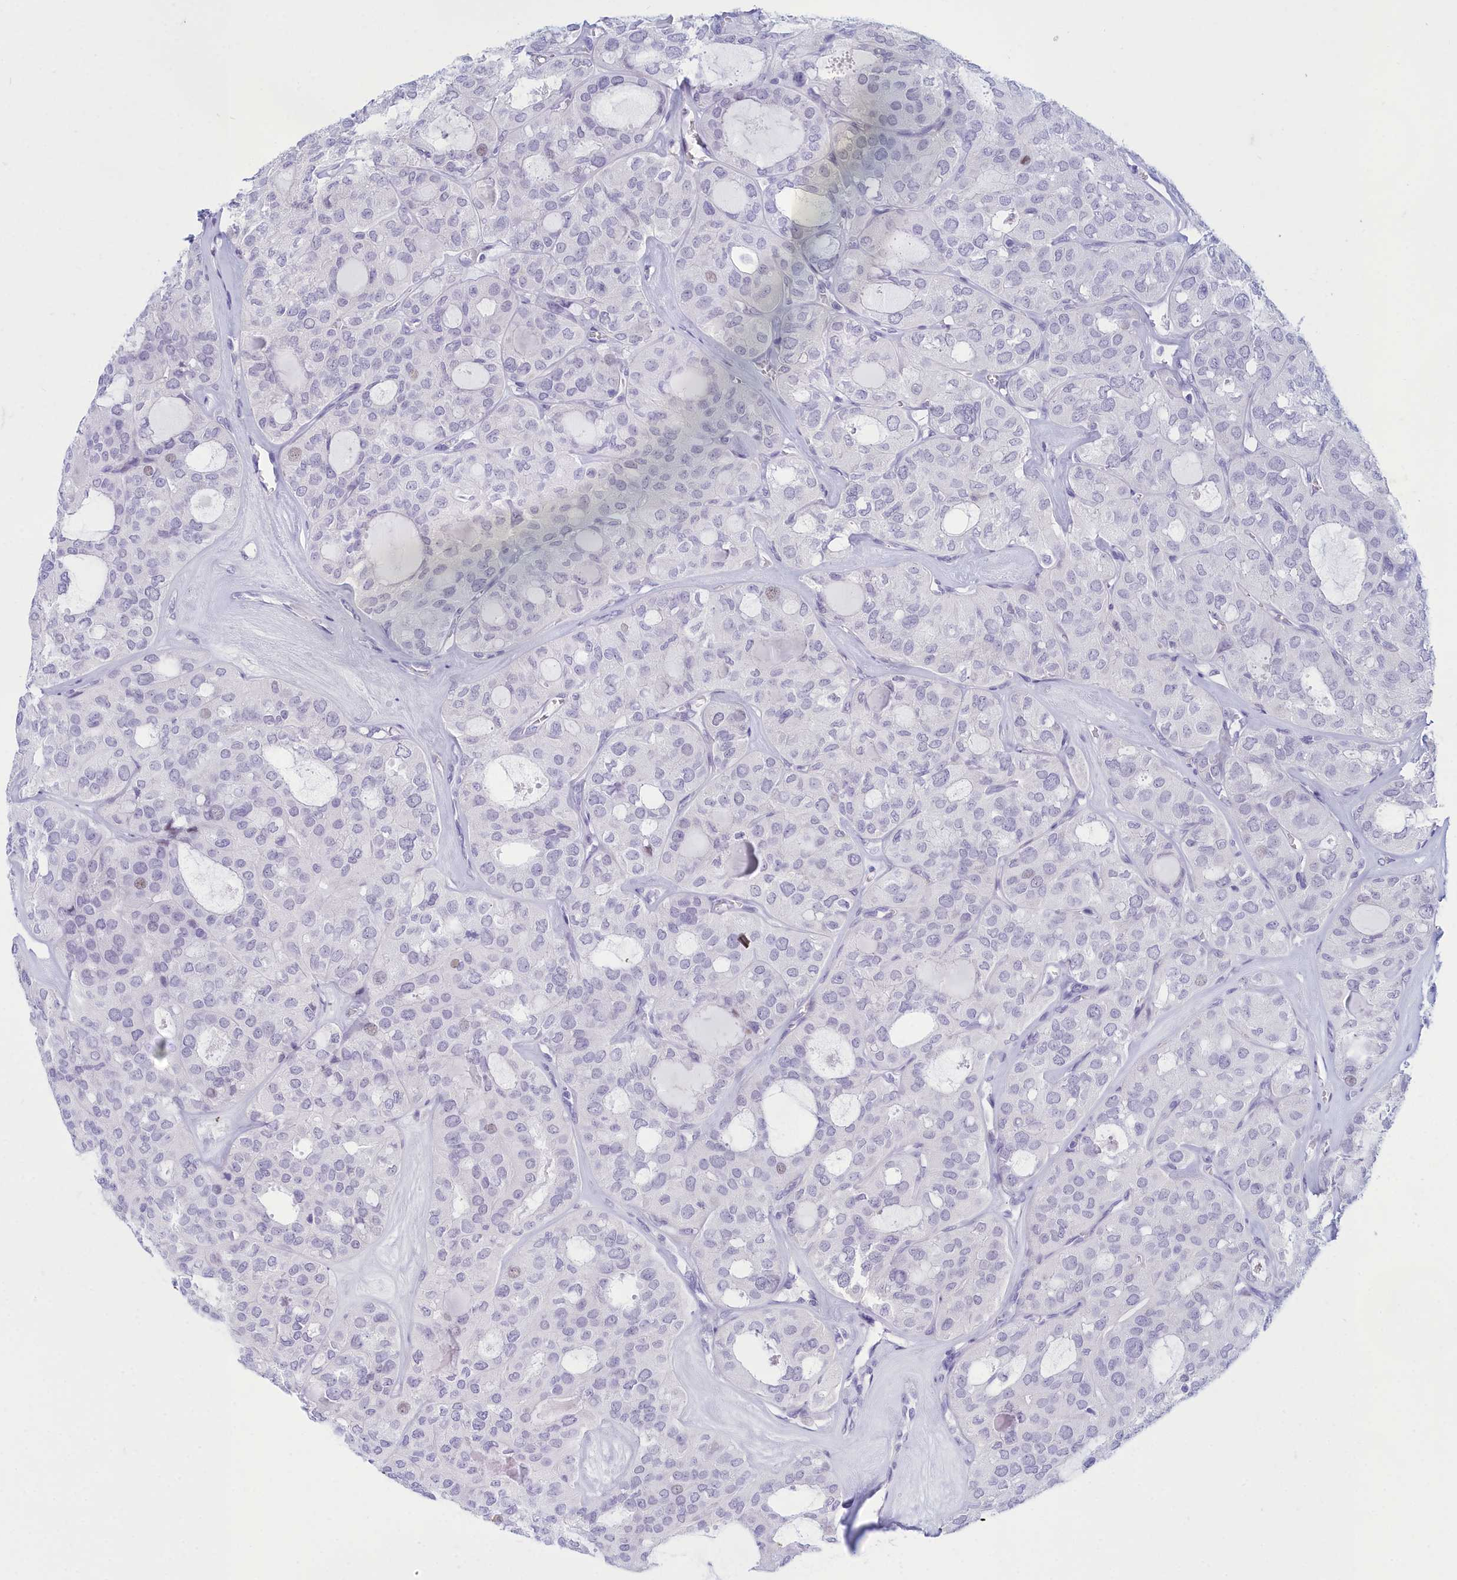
{"staining": {"intensity": "weak", "quantity": "<25%", "location": "nuclear"}, "tissue": "thyroid cancer", "cell_type": "Tumor cells", "image_type": "cancer", "snomed": [{"axis": "morphology", "description": "Follicular adenoma carcinoma, NOS"}, {"axis": "topography", "description": "Thyroid gland"}], "caption": "Thyroid cancer was stained to show a protein in brown. There is no significant expression in tumor cells.", "gene": "SNX20", "patient": {"sex": "male", "age": 75}}